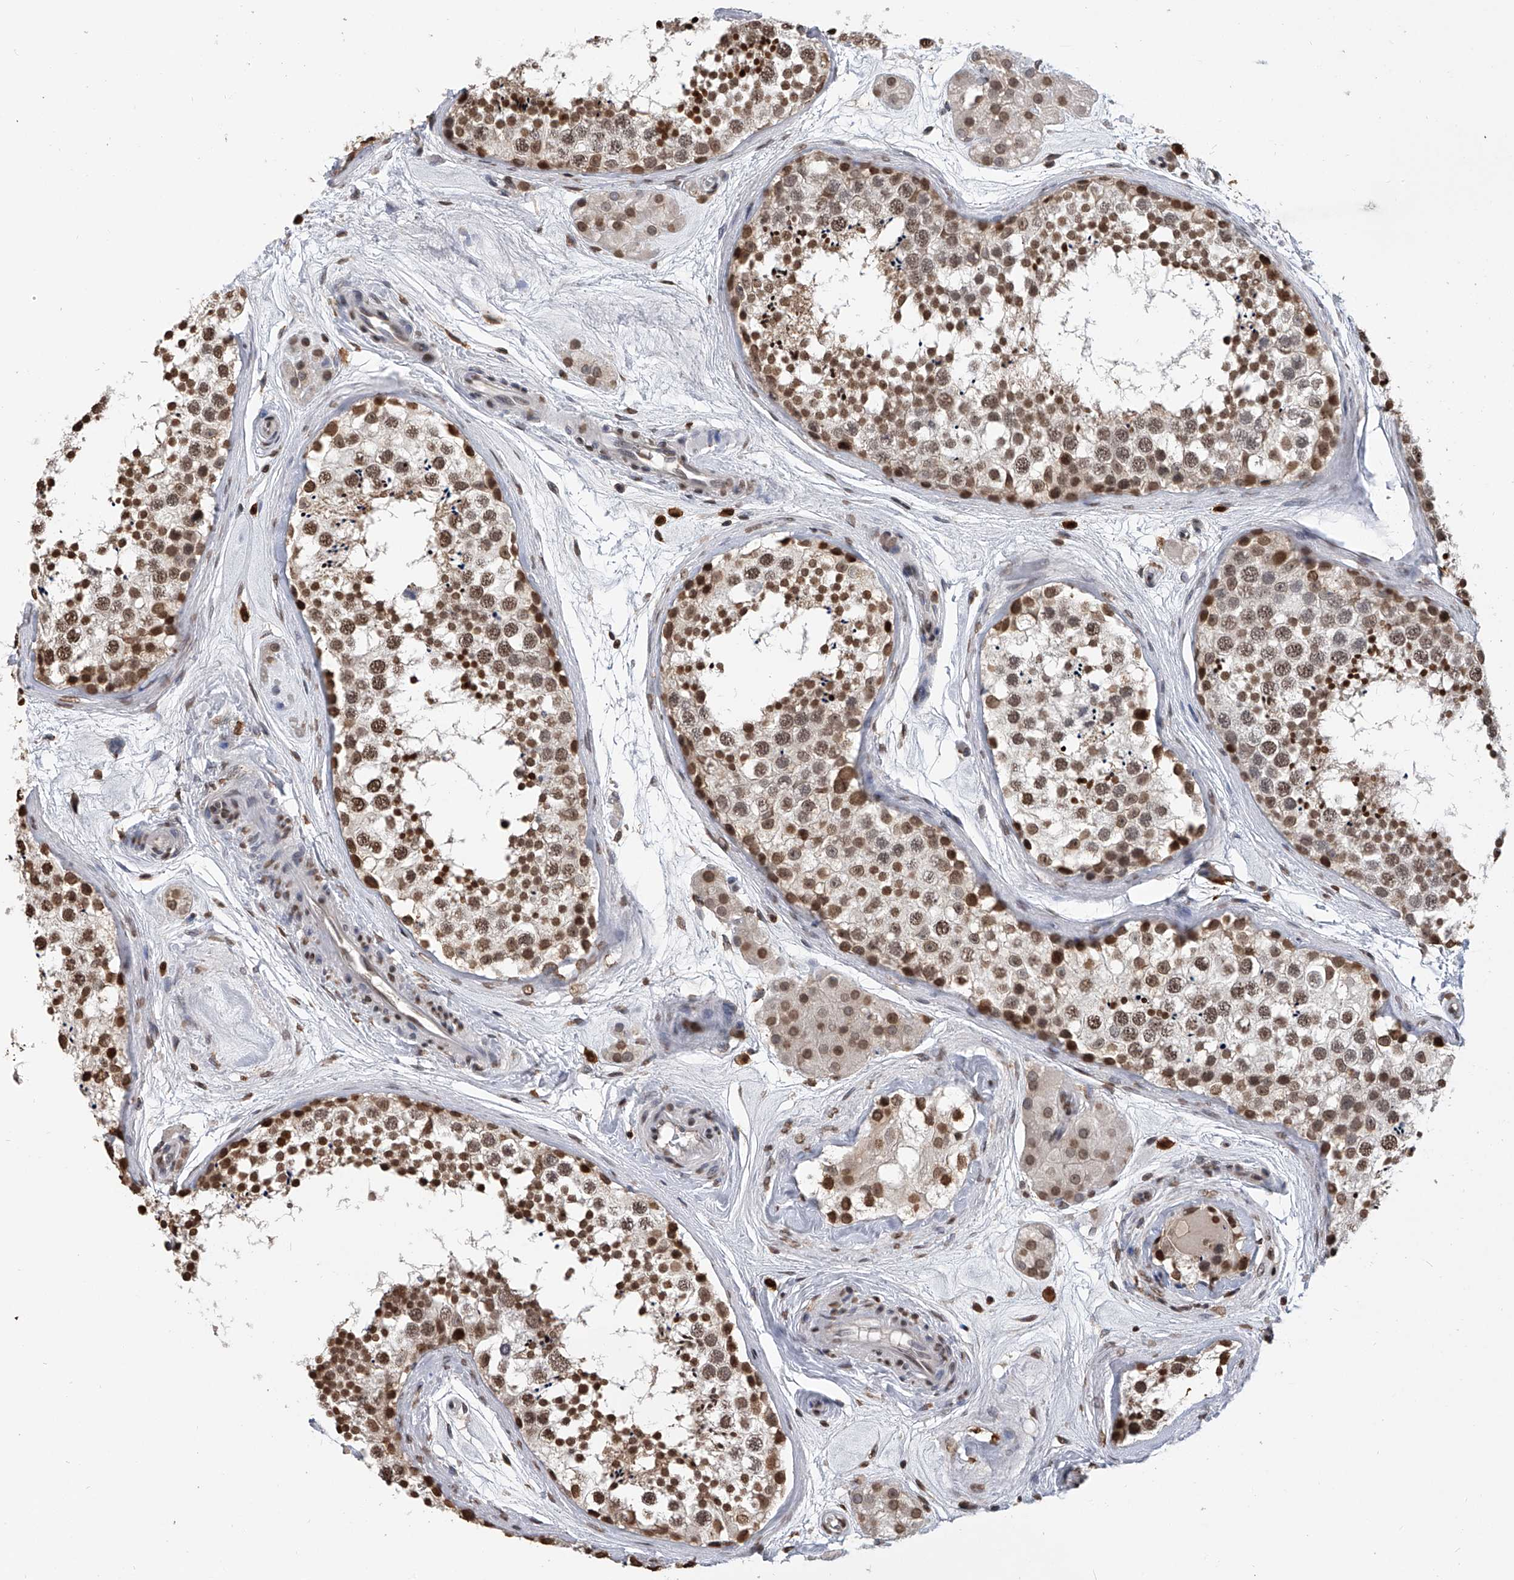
{"staining": {"intensity": "moderate", "quantity": ">75%", "location": "nuclear"}, "tissue": "testis", "cell_type": "Cells in seminiferous ducts", "image_type": "normal", "snomed": [{"axis": "morphology", "description": "Normal tissue, NOS"}, {"axis": "topography", "description": "Testis"}], "caption": "The image demonstrates immunohistochemical staining of unremarkable testis. There is moderate nuclear positivity is appreciated in approximately >75% of cells in seminiferous ducts.", "gene": "CFAP410", "patient": {"sex": "male", "age": 56}}